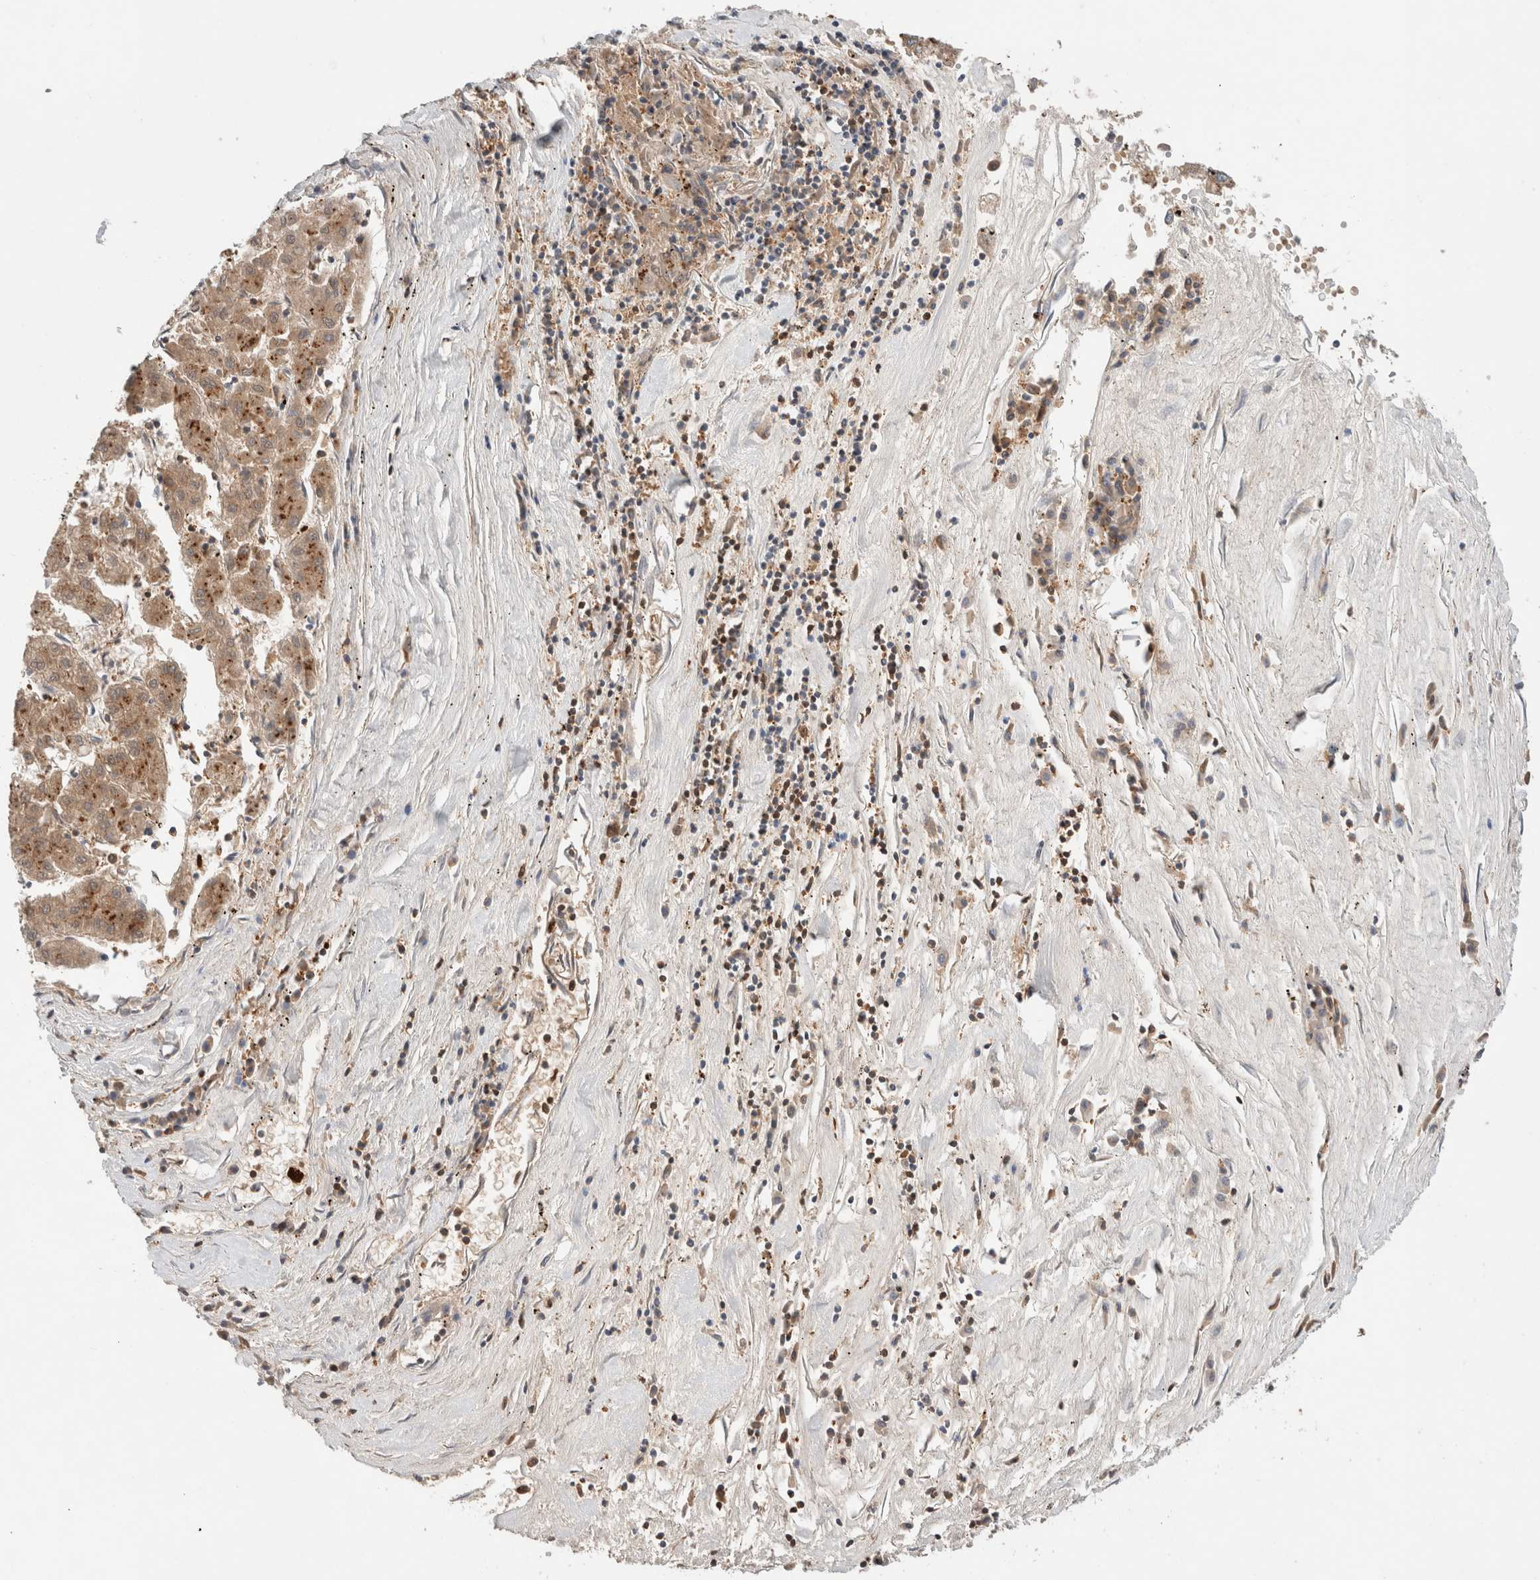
{"staining": {"intensity": "moderate", "quantity": ">75%", "location": "cytoplasmic/membranous"}, "tissue": "liver cancer", "cell_type": "Tumor cells", "image_type": "cancer", "snomed": [{"axis": "morphology", "description": "Carcinoma, Hepatocellular, NOS"}, {"axis": "topography", "description": "Liver"}], "caption": "The histopathology image shows immunohistochemical staining of liver cancer (hepatocellular carcinoma). There is moderate cytoplasmic/membranous positivity is seen in about >75% of tumor cells. Immunohistochemistry (ihc) stains the protein of interest in brown and the nuclei are stained blue.", "gene": "KLHL14", "patient": {"sex": "male", "age": 72}}